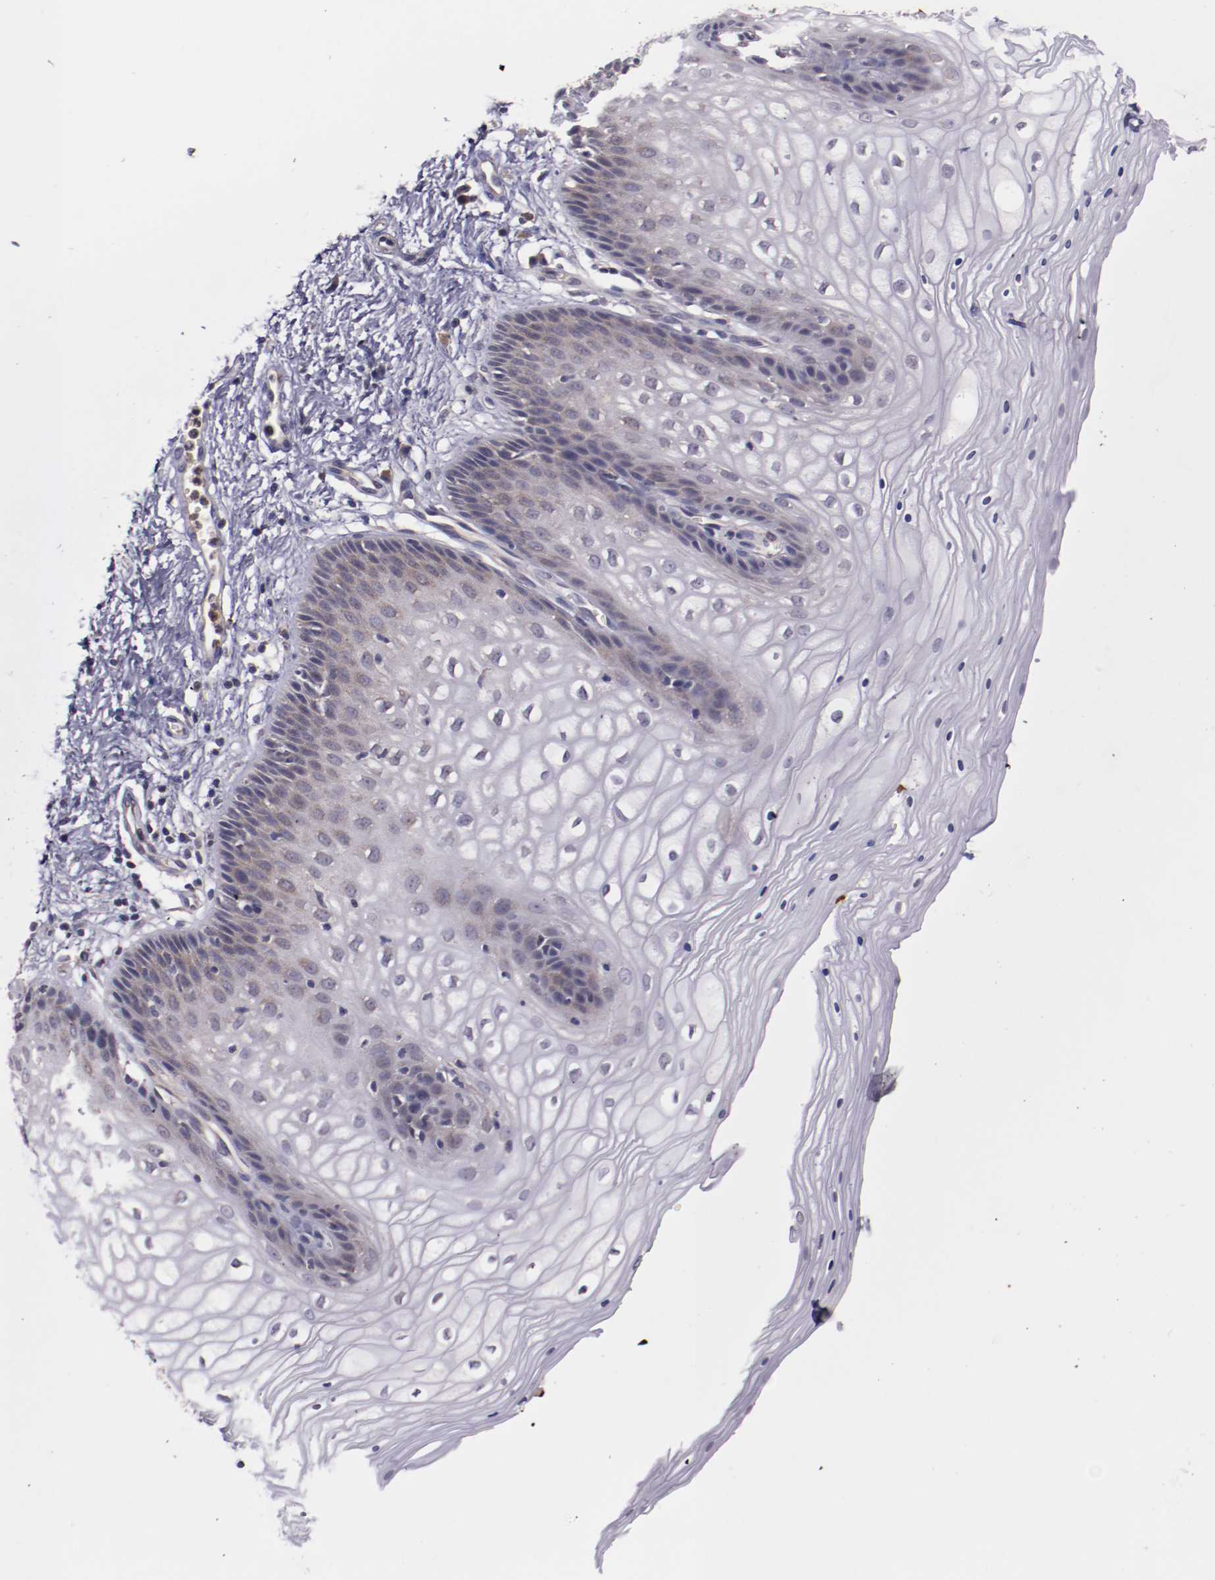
{"staining": {"intensity": "weak", "quantity": "<25%", "location": "cytoplasmic/membranous"}, "tissue": "vagina", "cell_type": "Squamous epithelial cells", "image_type": "normal", "snomed": [{"axis": "morphology", "description": "Normal tissue, NOS"}, {"axis": "topography", "description": "Vagina"}], "caption": "High magnification brightfield microscopy of unremarkable vagina stained with DAB (3,3'-diaminobenzidine) (brown) and counterstained with hematoxylin (blue): squamous epithelial cells show no significant expression. (Immunohistochemistry, brightfield microscopy, high magnification).", "gene": "FTSJ1", "patient": {"sex": "female", "age": 34}}